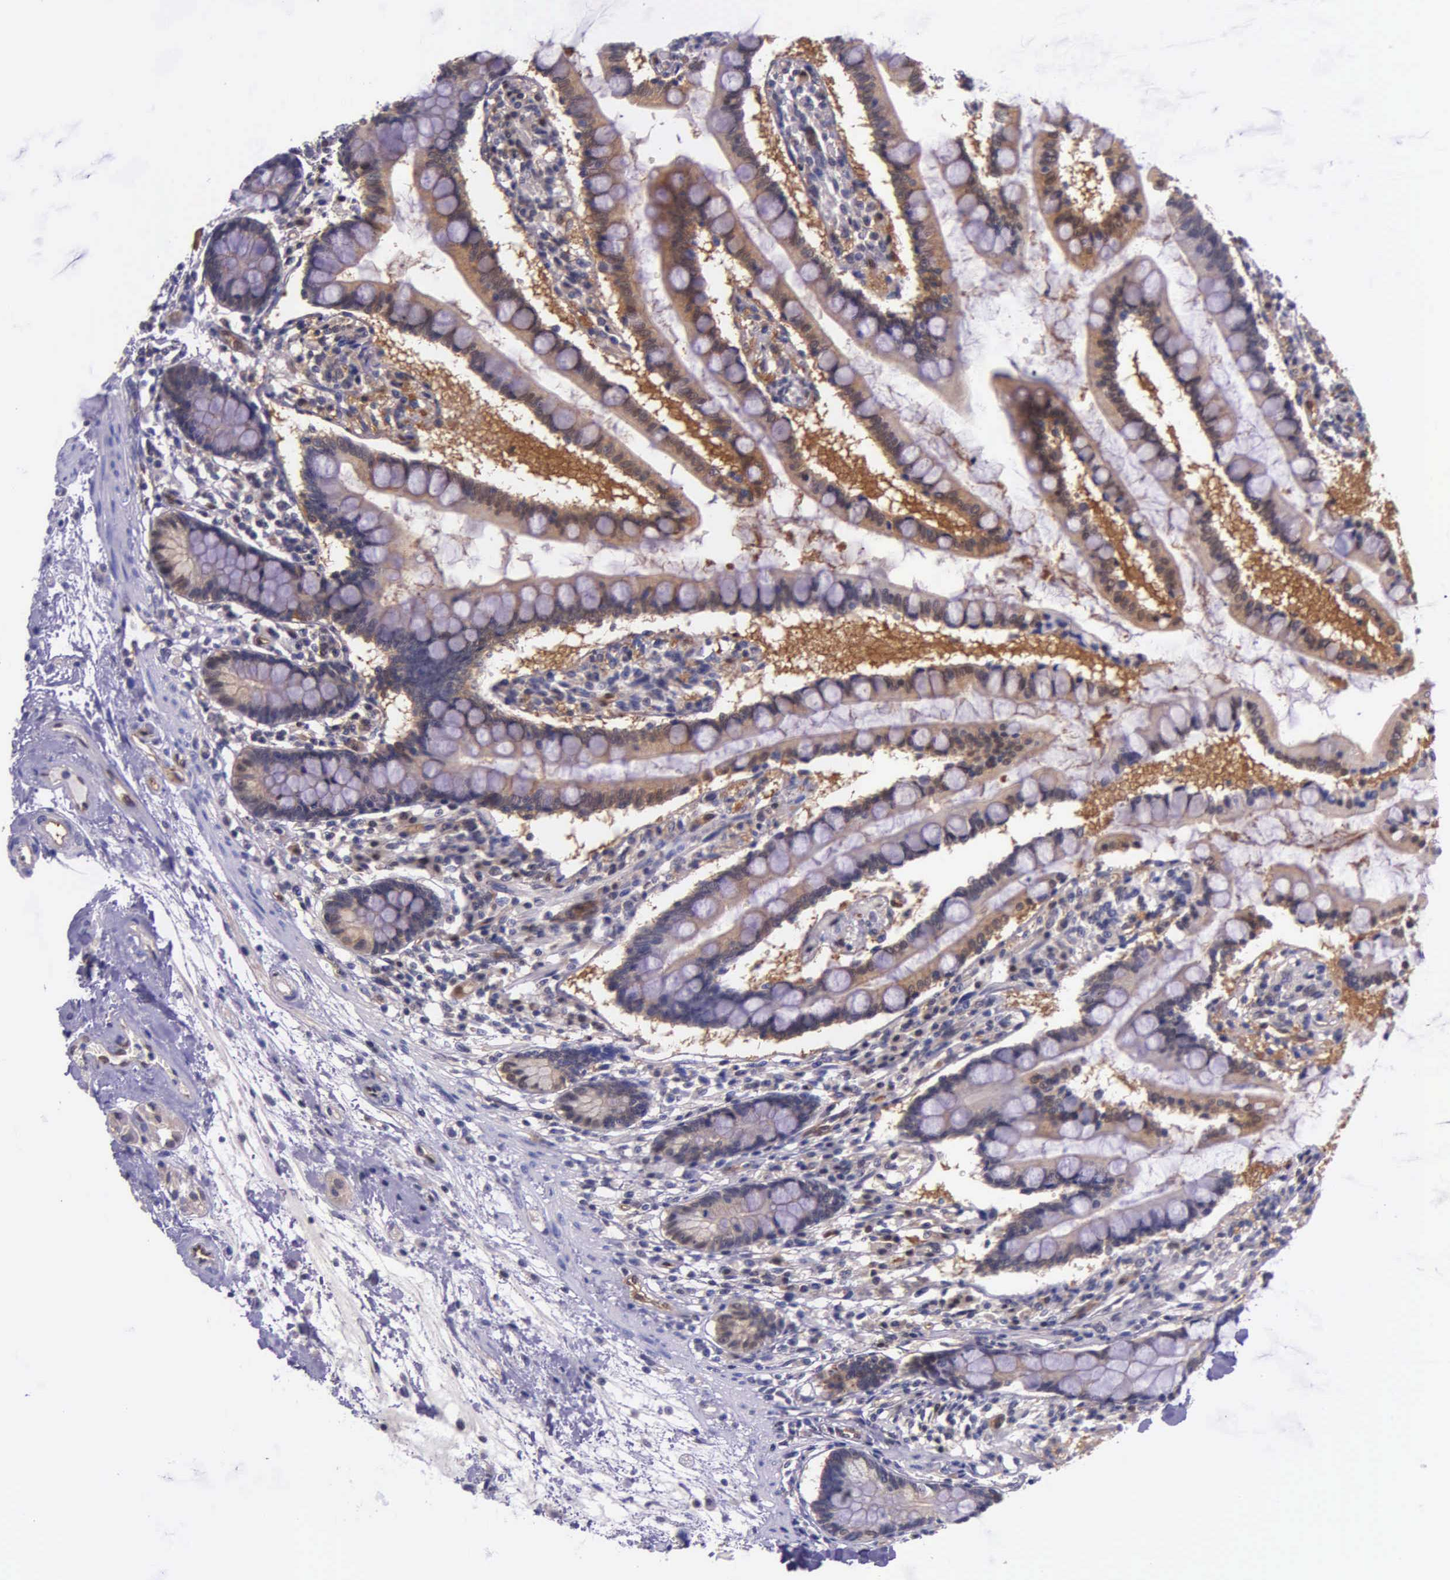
{"staining": {"intensity": "weak", "quantity": ">75%", "location": "cytoplasmic/membranous"}, "tissue": "small intestine", "cell_type": "Glandular cells", "image_type": "normal", "snomed": [{"axis": "morphology", "description": "Normal tissue, NOS"}, {"axis": "topography", "description": "Small intestine"}], "caption": "Immunohistochemistry (IHC) (DAB) staining of benign human small intestine demonstrates weak cytoplasmic/membranous protein positivity in about >75% of glandular cells. (DAB IHC, brown staining for protein, blue staining for nuclei).", "gene": "GMPR2", "patient": {"sex": "female", "age": 51}}